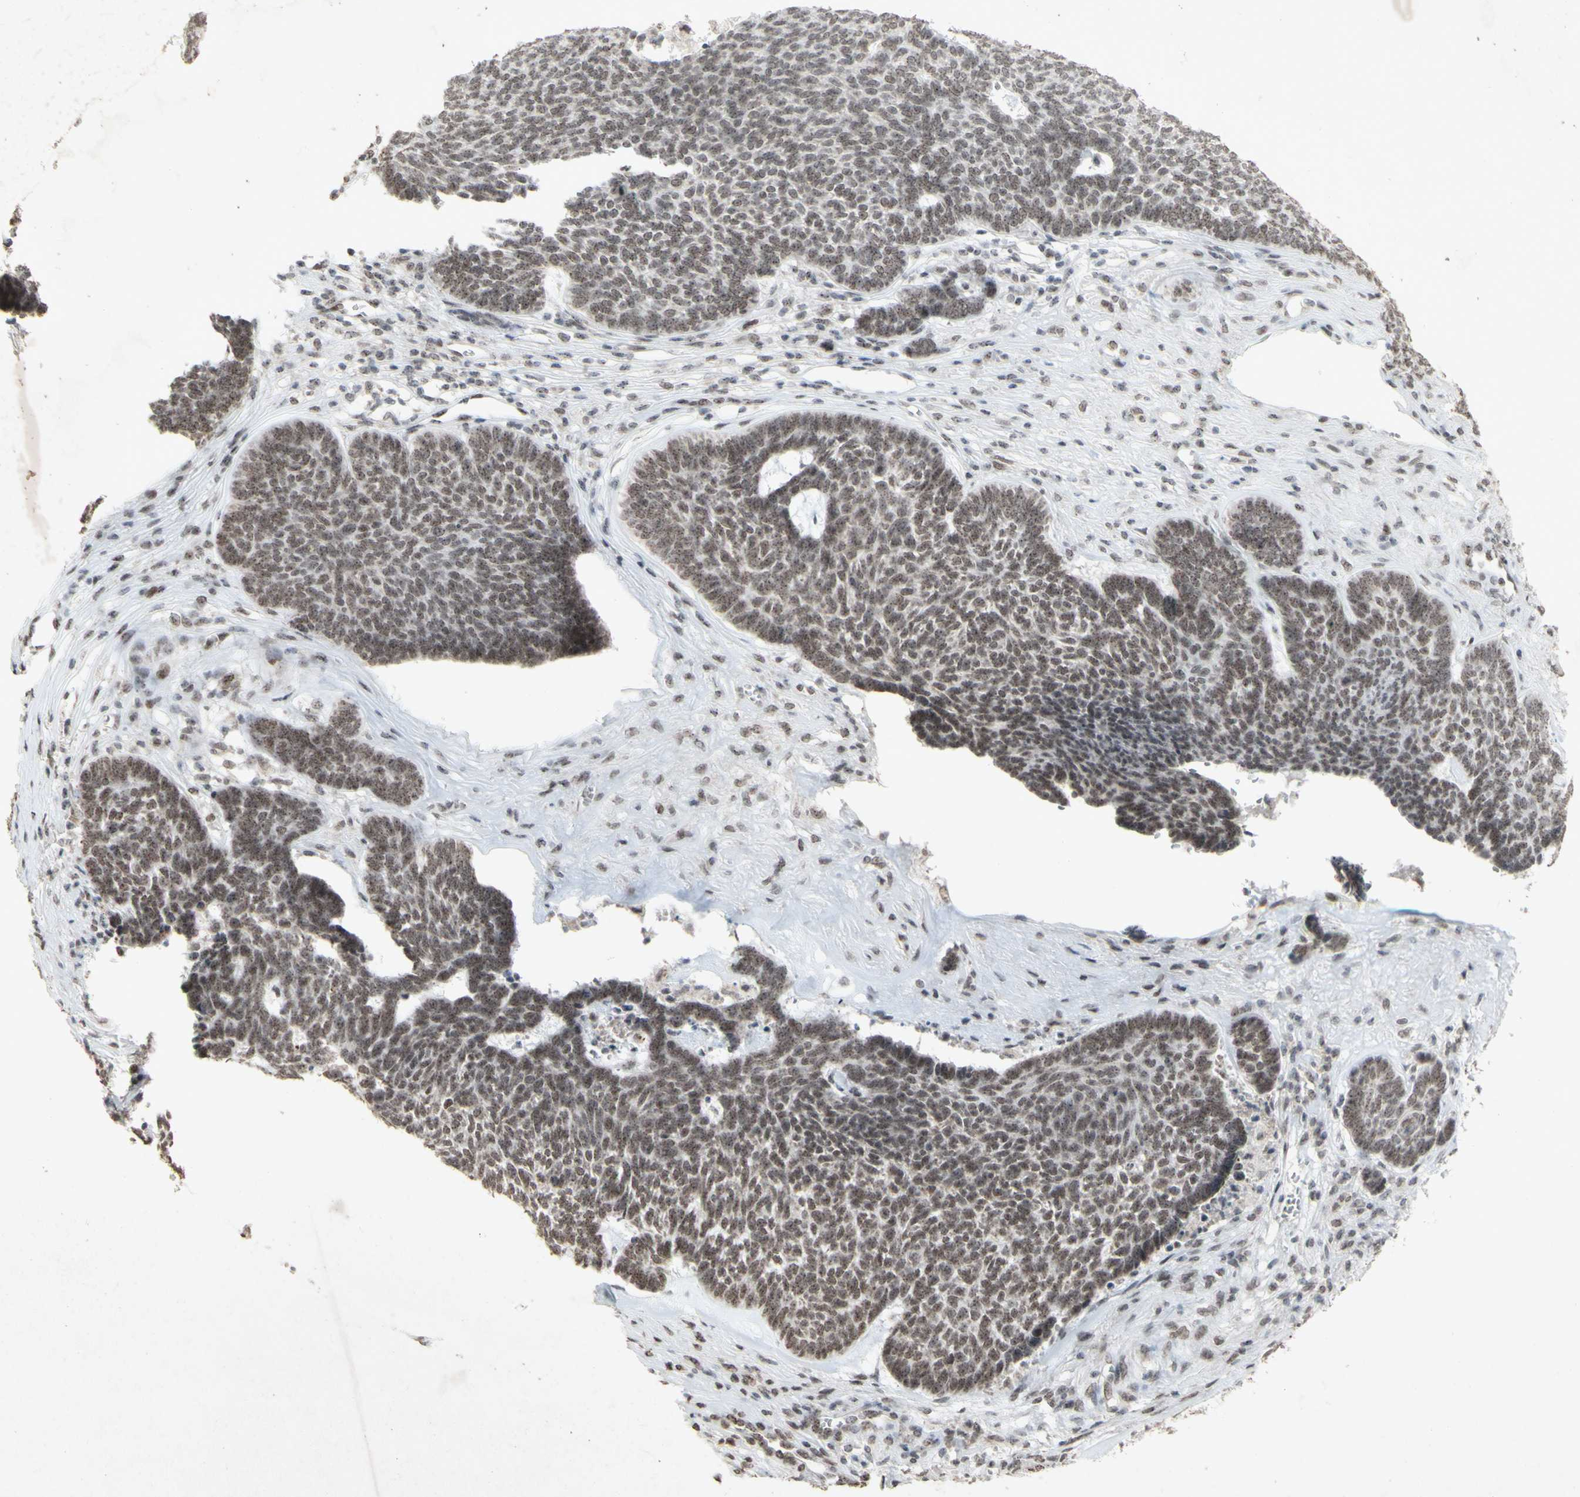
{"staining": {"intensity": "moderate", "quantity": "25%-75%", "location": "nuclear"}, "tissue": "skin cancer", "cell_type": "Tumor cells", "image_type": "cancer", "snomed": [{"axis": "morphology", "description": "Basal cell carcinoma"}, {"axis": "topography", "description": "Skin"}], "caption": "Immunohistochemical staining of human skin basal cell carcinoma demonstrates medium levels of moderate nuclear protein expression in approximately 25%-75% of tumor cells. (DAB (3,3'-diaminobenzidine) IHC, brown staining for protein, blue staining for nuclei).", "gene": "CENPB", "patient": {"sex": "male", "age": 84}}